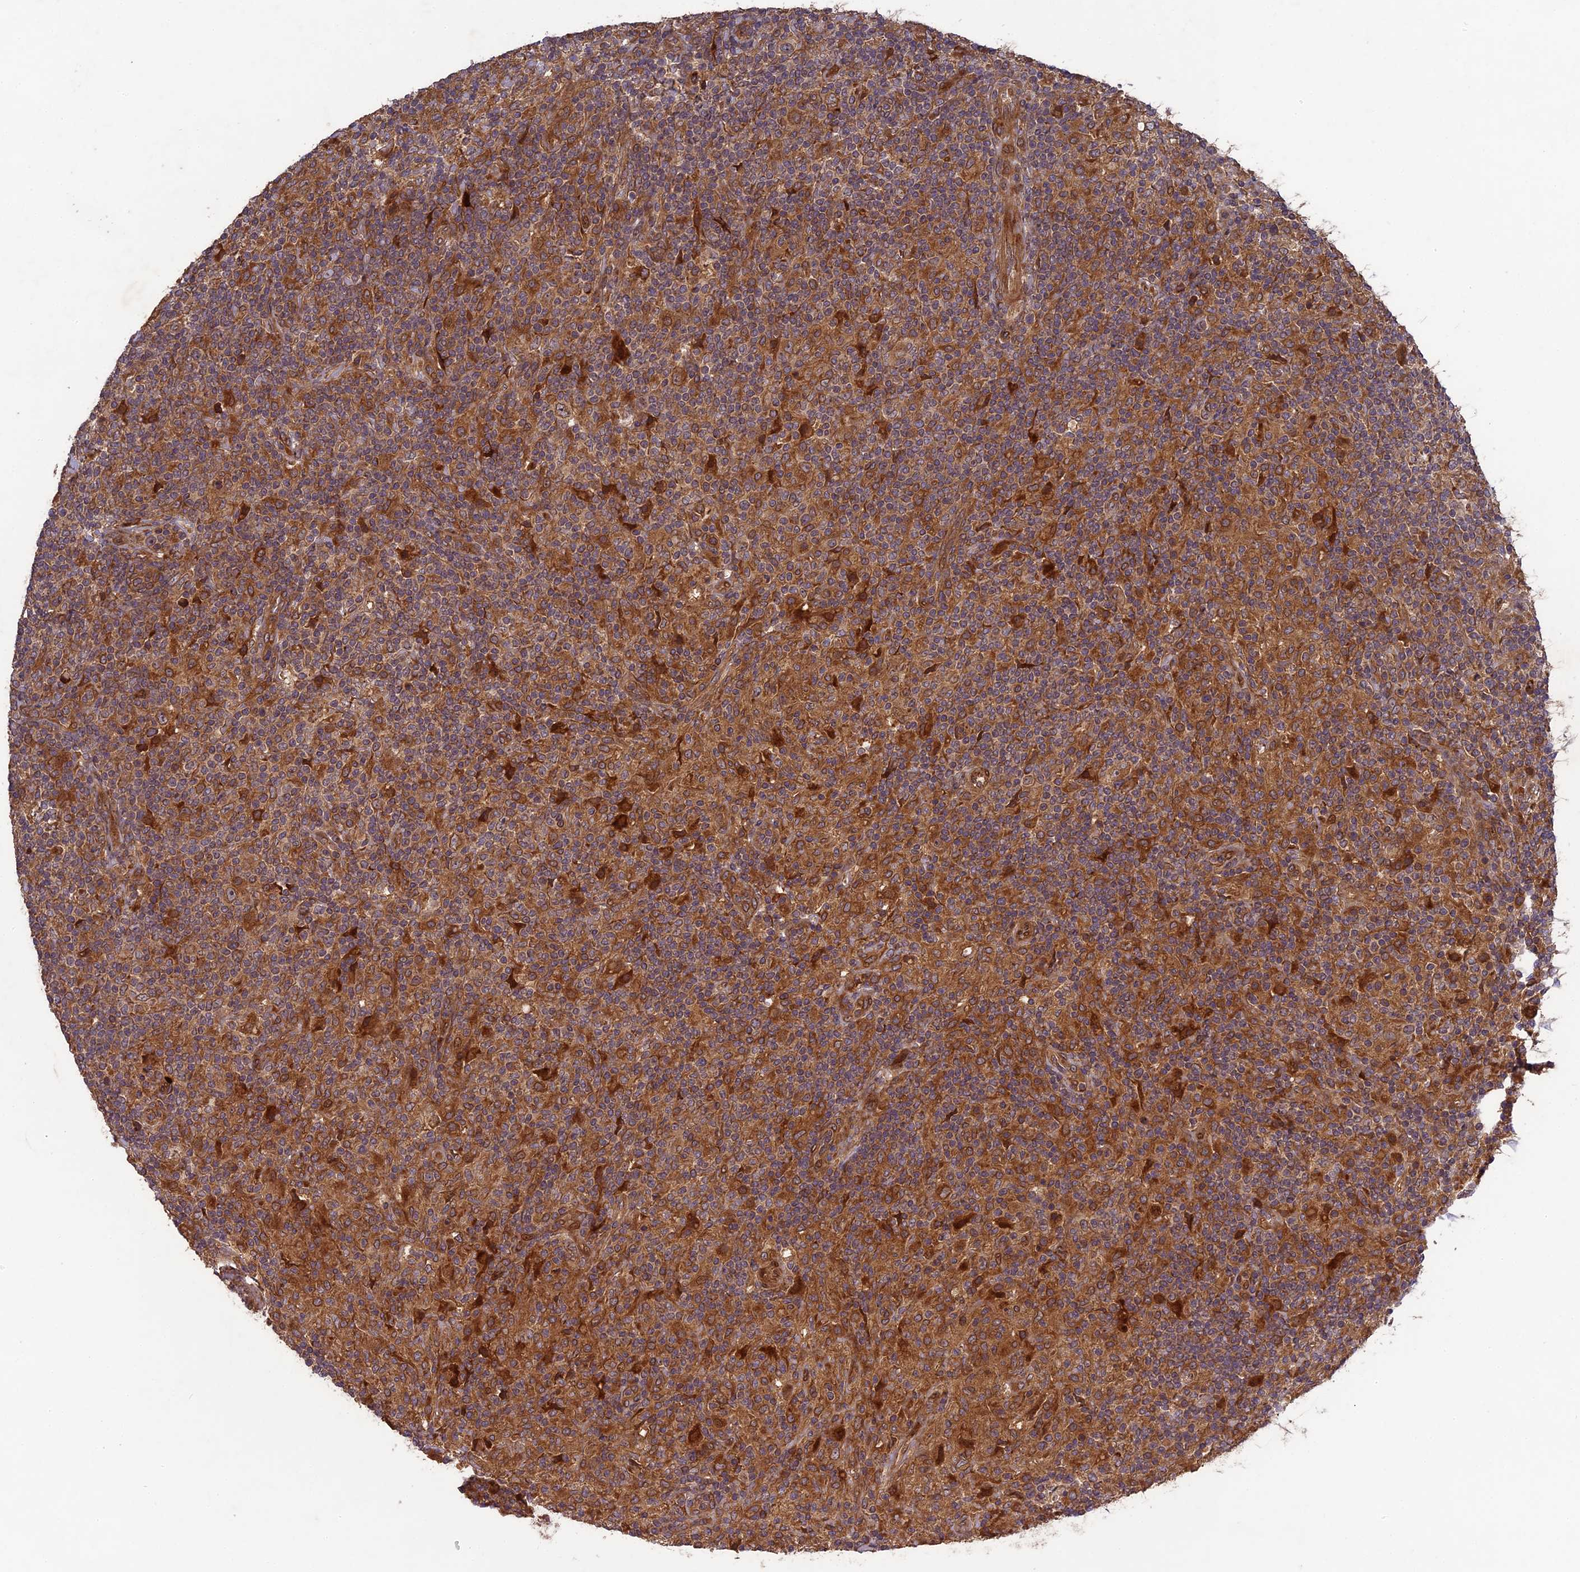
{"staining": {"intensity": "moderate", "quantity": ">75%", "location": "cytoplasmic/membranous"}, "tissue": "lymphoma", "cell_type": "Tumor cells", "image_type": "cancer", "snomed": [{"axis": "morphology", "description": "Hodgkin's disease, NOS"}, {"axis": "topography", "description": "Lymph node"}], "caption": "There is medium levels of moderate cytoplasmic/membranous staining in tumor cells of lymphoma, as demonstrated by immunohistochemical staining (brown color).", "gene": "TMUB2", "patient": {"sex": "male", "age": 70}}